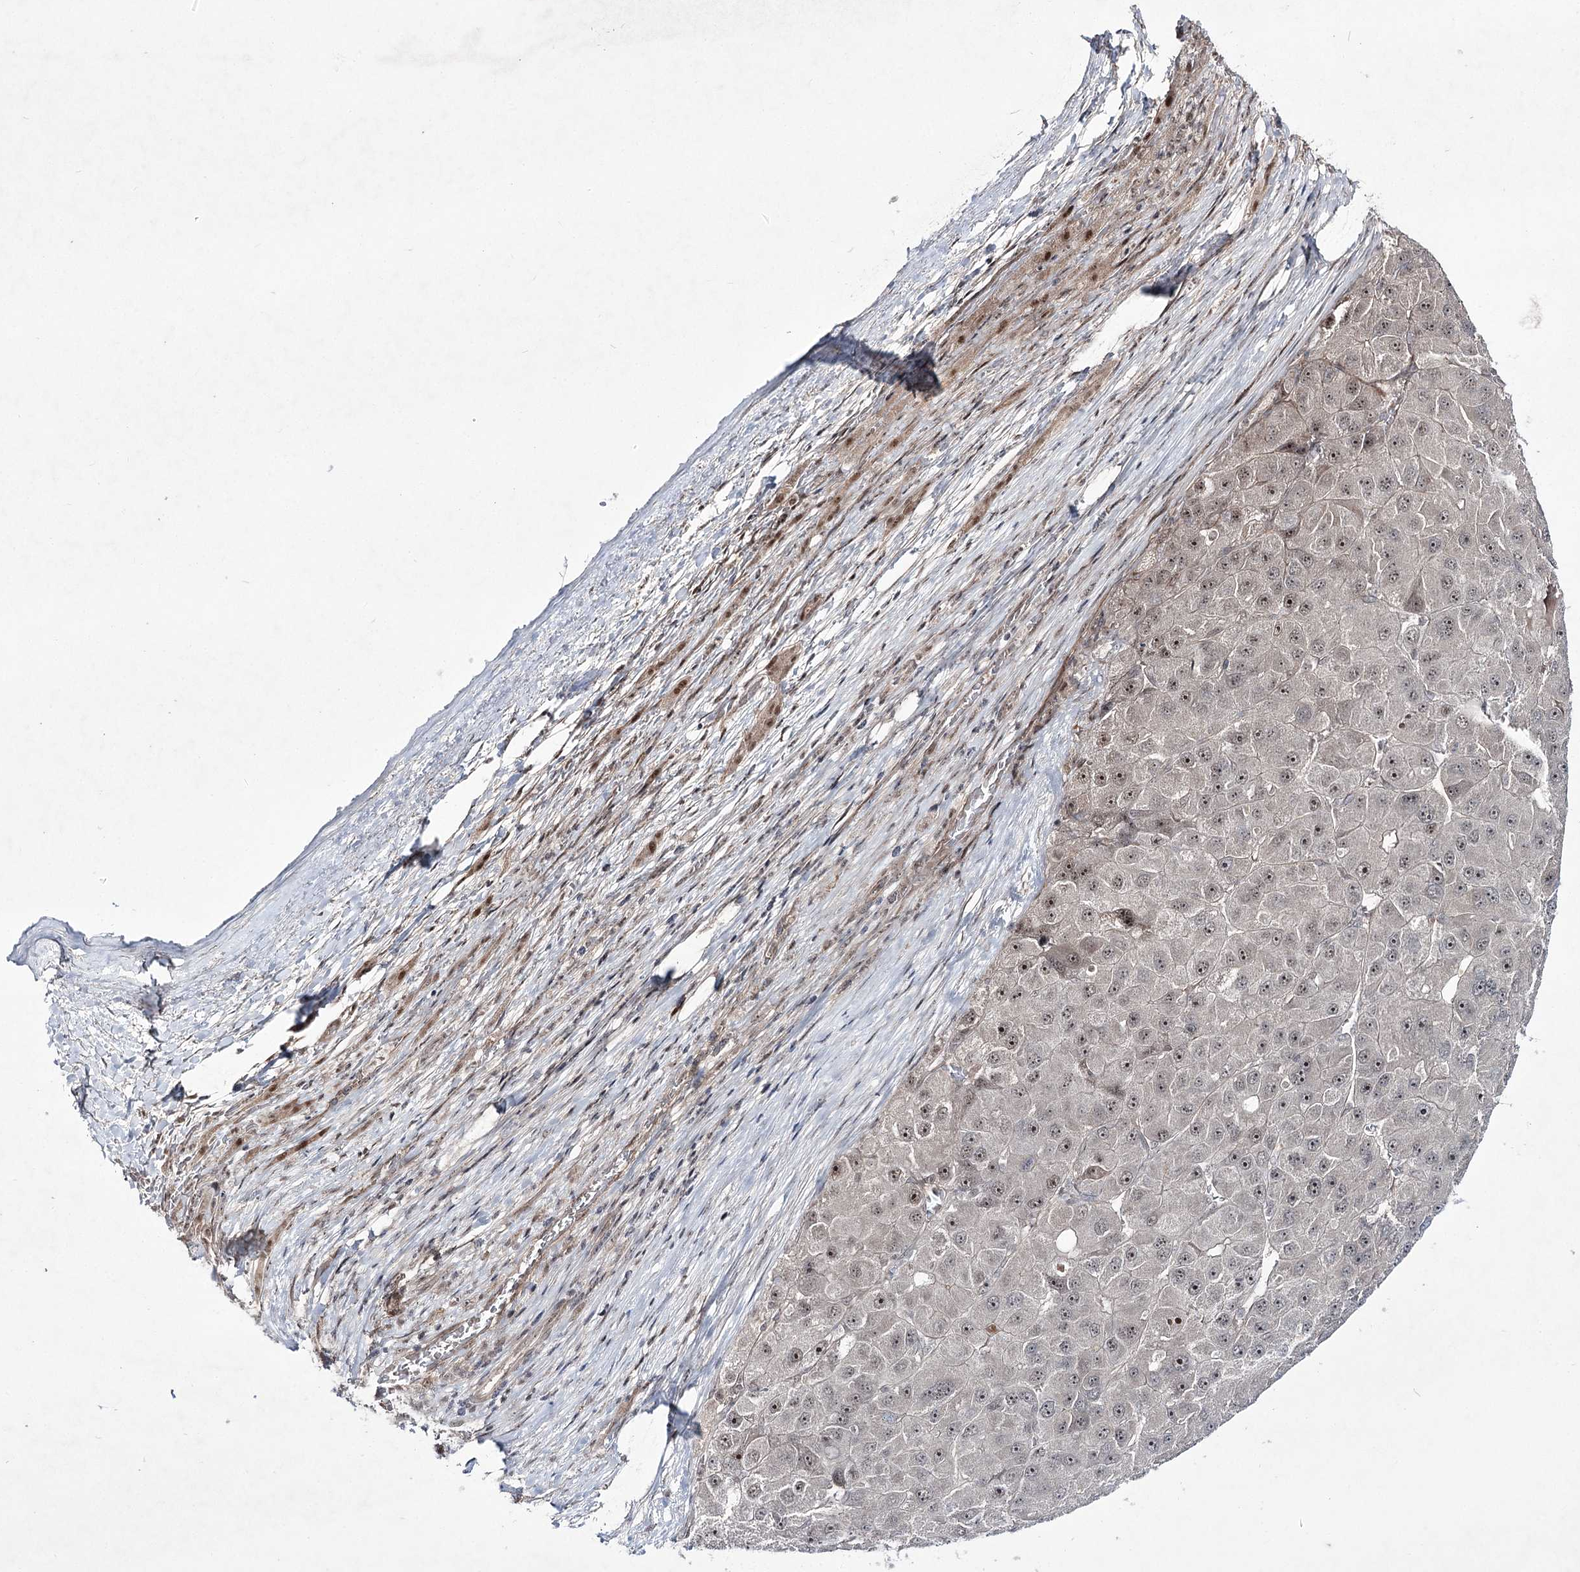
{"staining": {"intensity": "weak", "quantity": ">75%", "location": "nuclear"}, "tissue": "liver cancer", "cell_type": "Tumor cells", "image_type": "cancer", "snomed": [{"axis": "morphology", "description": "Carcinoma, Hepatocellular, NOS"}, {"axis": "topography", "description": "Liver"}], "caption": "There is low levels of weak nuclear expression in tumor cells of hepatocellular carcinoma (liver), as demonstrated by immunohistochemical staining (brown color).", "gene": "HOXC11", "patient": {"sex": "female", "age": 73}}